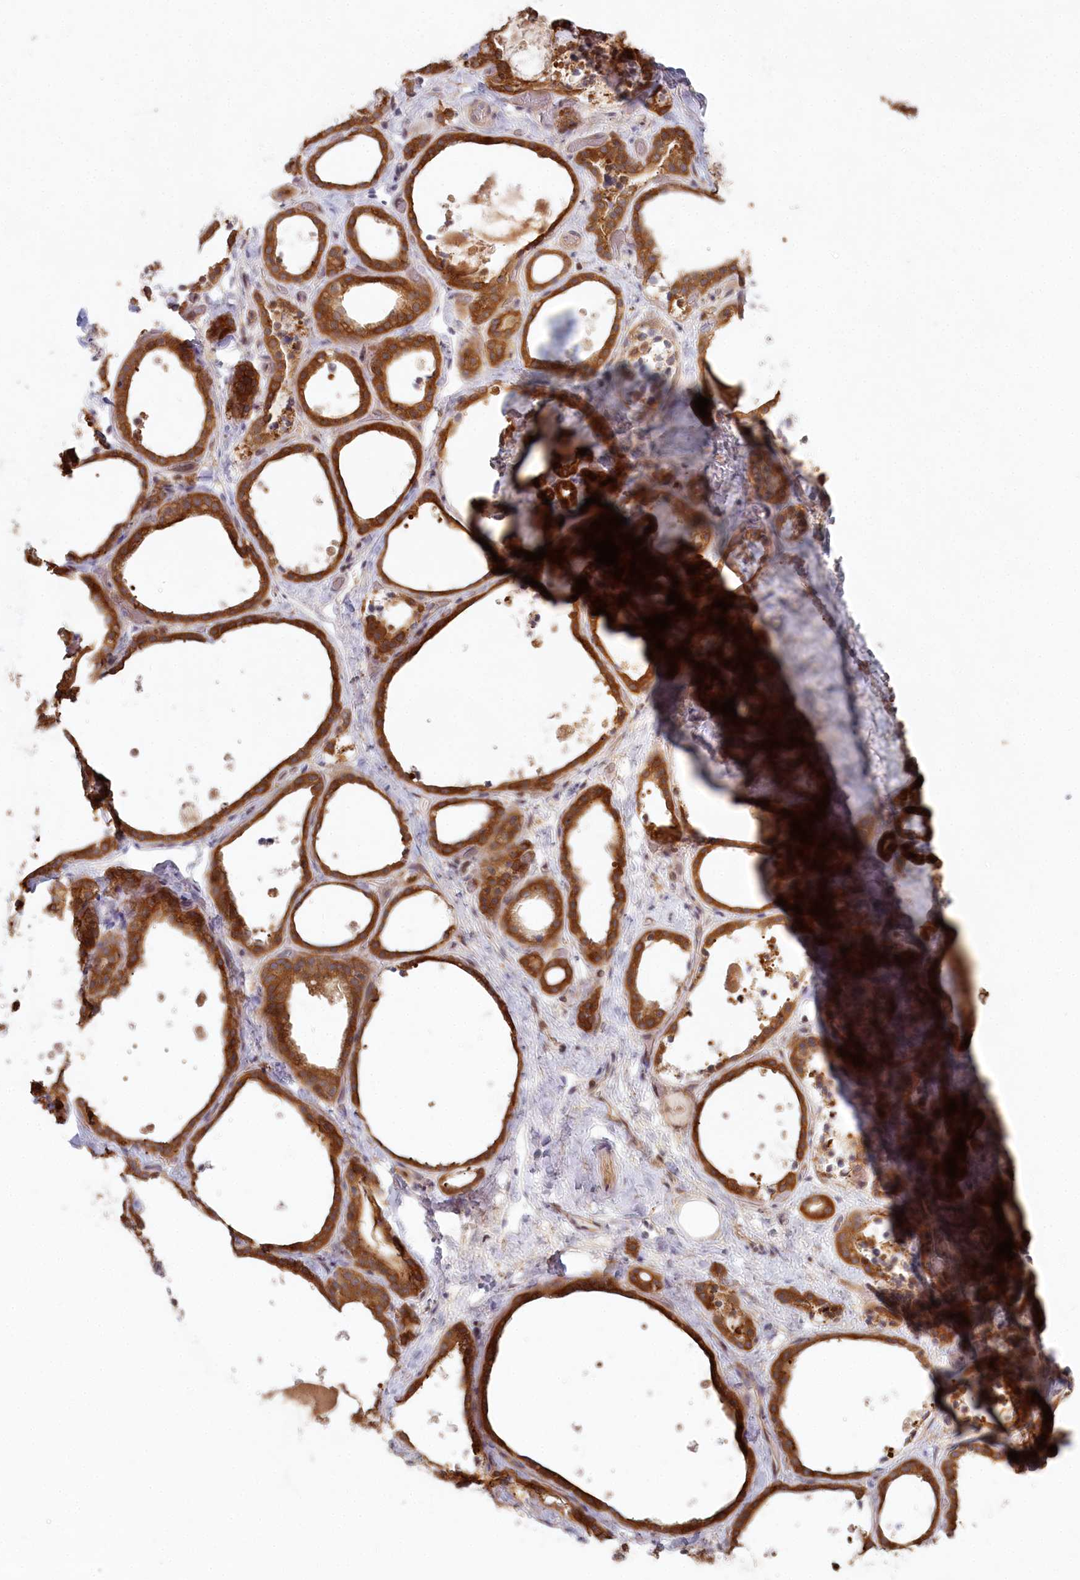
{"staining": {"intensity": "moderate", "quantity": ">75%", "location": "cytoplasmic/membranous"}, "tissue": "thyroid gland", "cell_type": "Glandular cells", "image_type": "normal", "snomed": [{"axis": "morphology", "description": "Normal tissue, NOS"}, {"axis": "topography", "description": "Thyroid gland"}], "caption": "The immunohistochemical stain labels moderate cytoplasmic/membranous positivity in glandular cells of normal thyroid gland. Nuclei are stained in blue.", "gene": "HAL", "patient": {"sex": "female", "age": 44}}